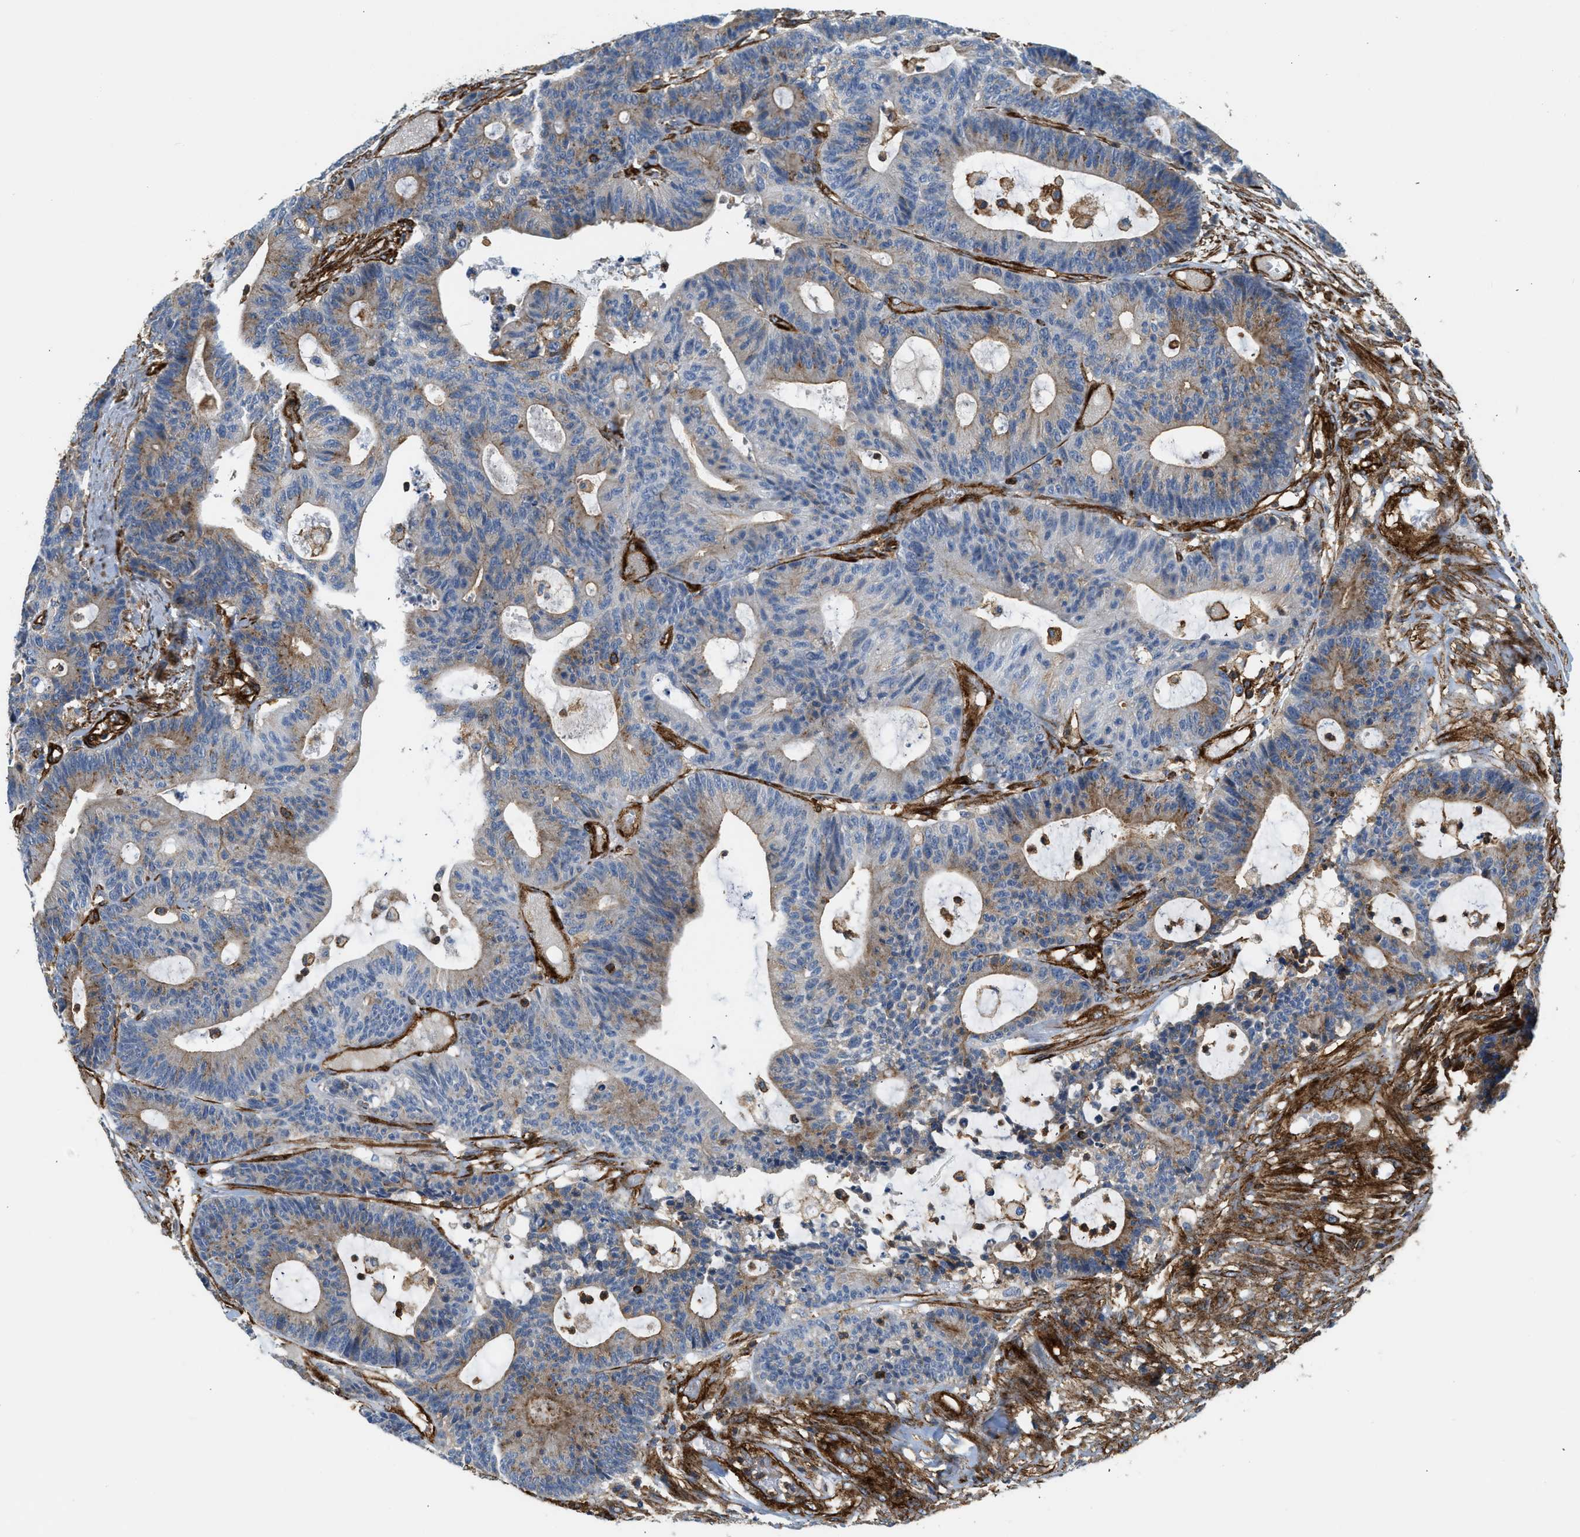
{"staining": {"intensity": "weak", "quantity": "<25%", "location": "cytoplasmic/membranous"}, "tissue": "colorectal cancer", "cell_type": "Tumor cells", "image_type": "cancer", "snomed": [{"axis": "morphology", "description": "Adenocarcinoma, NOS"}, {"axis": "topography", "description": "Colon"}], "caption": "Colorectal adenocarcinoma was stained to show a protein in brown. There is no significant staining in tumor cells.", "gene": "HIP1", "patient": {"sex": "female", "age": 84}}